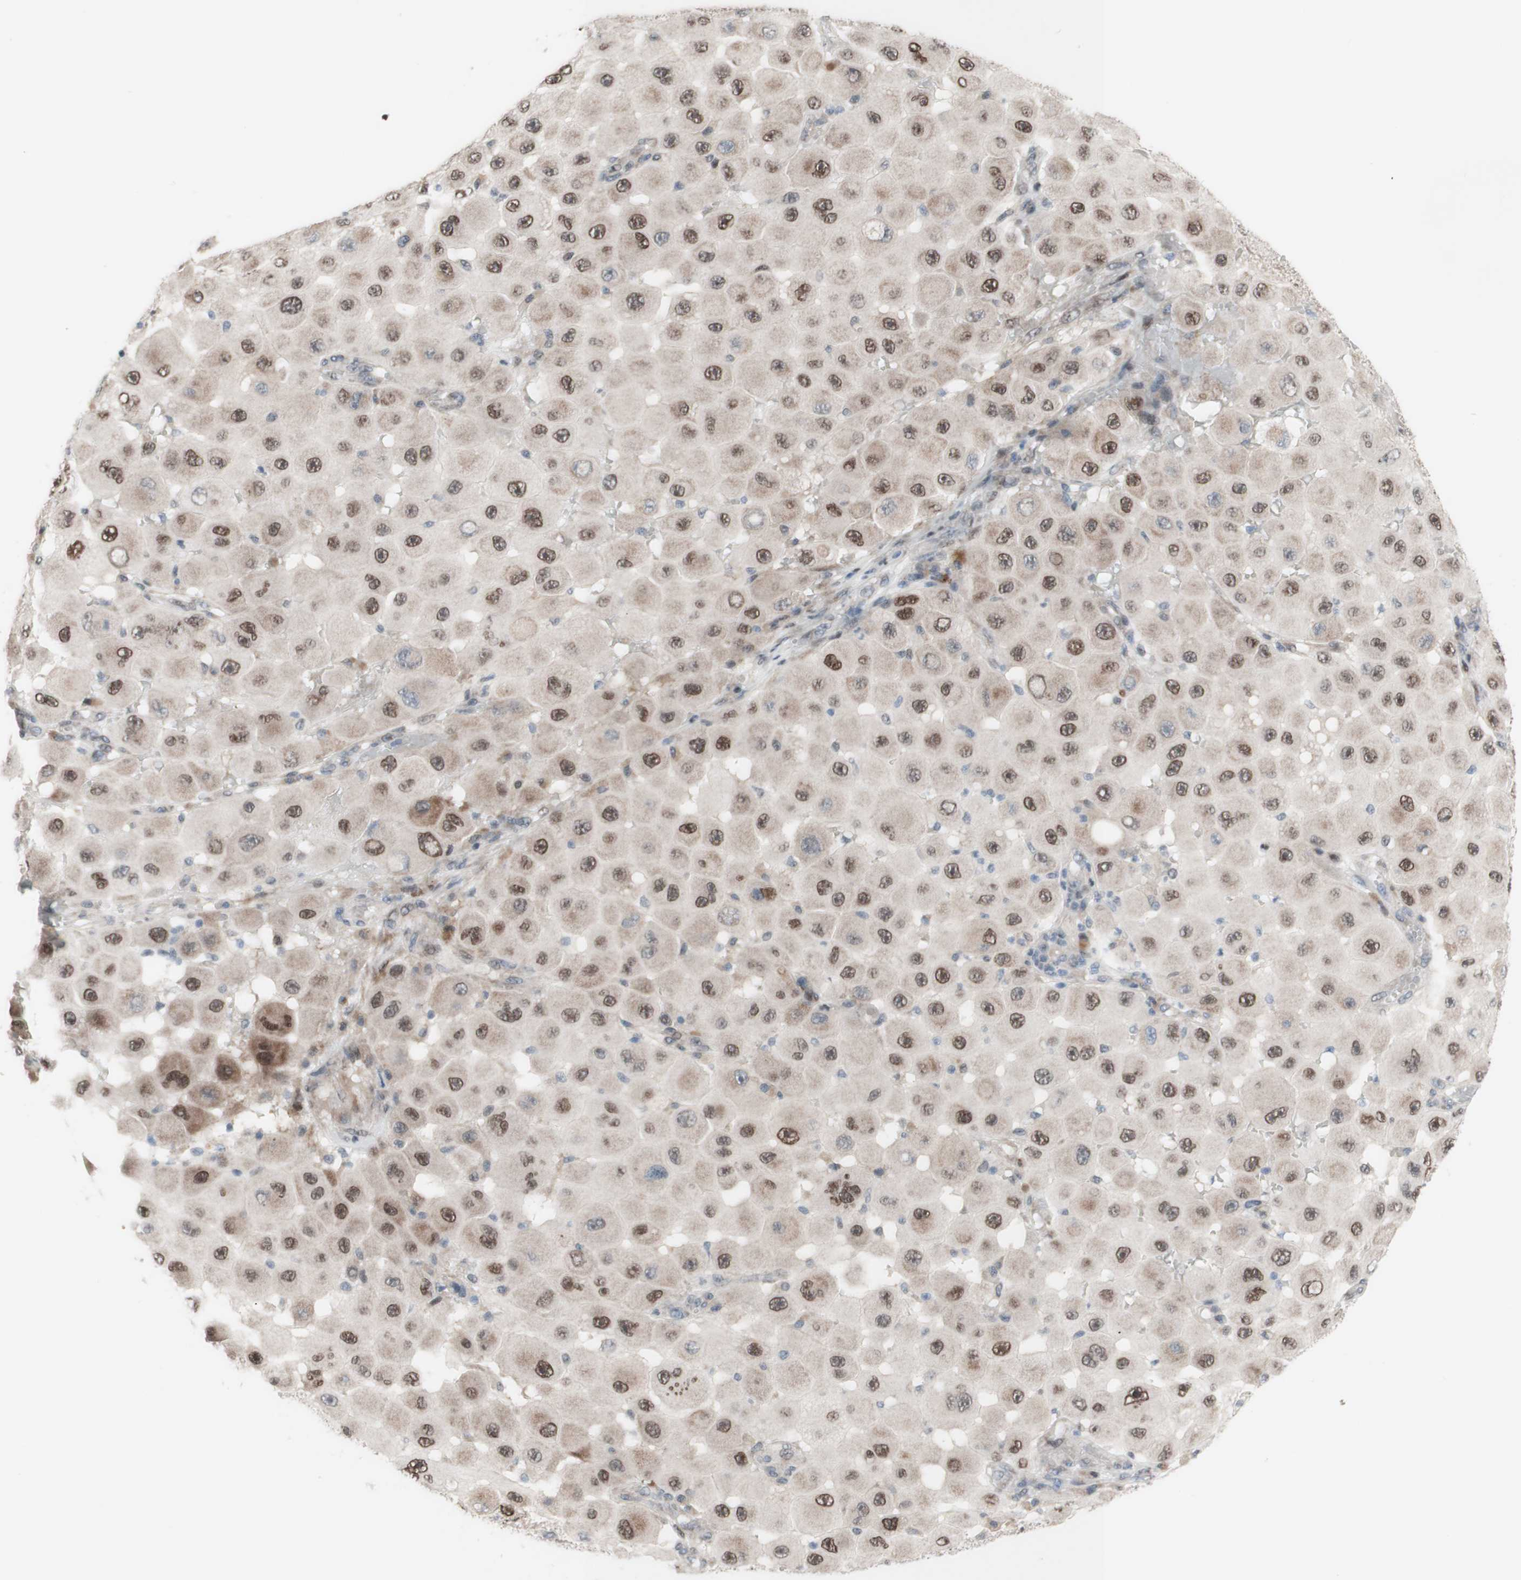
{"staining": {"intensity": "weak", "quantity": ">75%", "location": "nuclear"}, "tissue": "melanoma", "cell_type": "Tumor cells", "image_type": "cancer", "snomed": [{"axis": "morphology", "description": "Malignant melanoma, NOS"}, {"axis": "topography", "description": "Skin"}], "caption": "Melanoma stained for a protein (brown) reveals weak nuclear positive positivity in approximately >75% of tumor cells.", "gene": "PHTF2", "patient": {"sex": "female", "age": 81}}